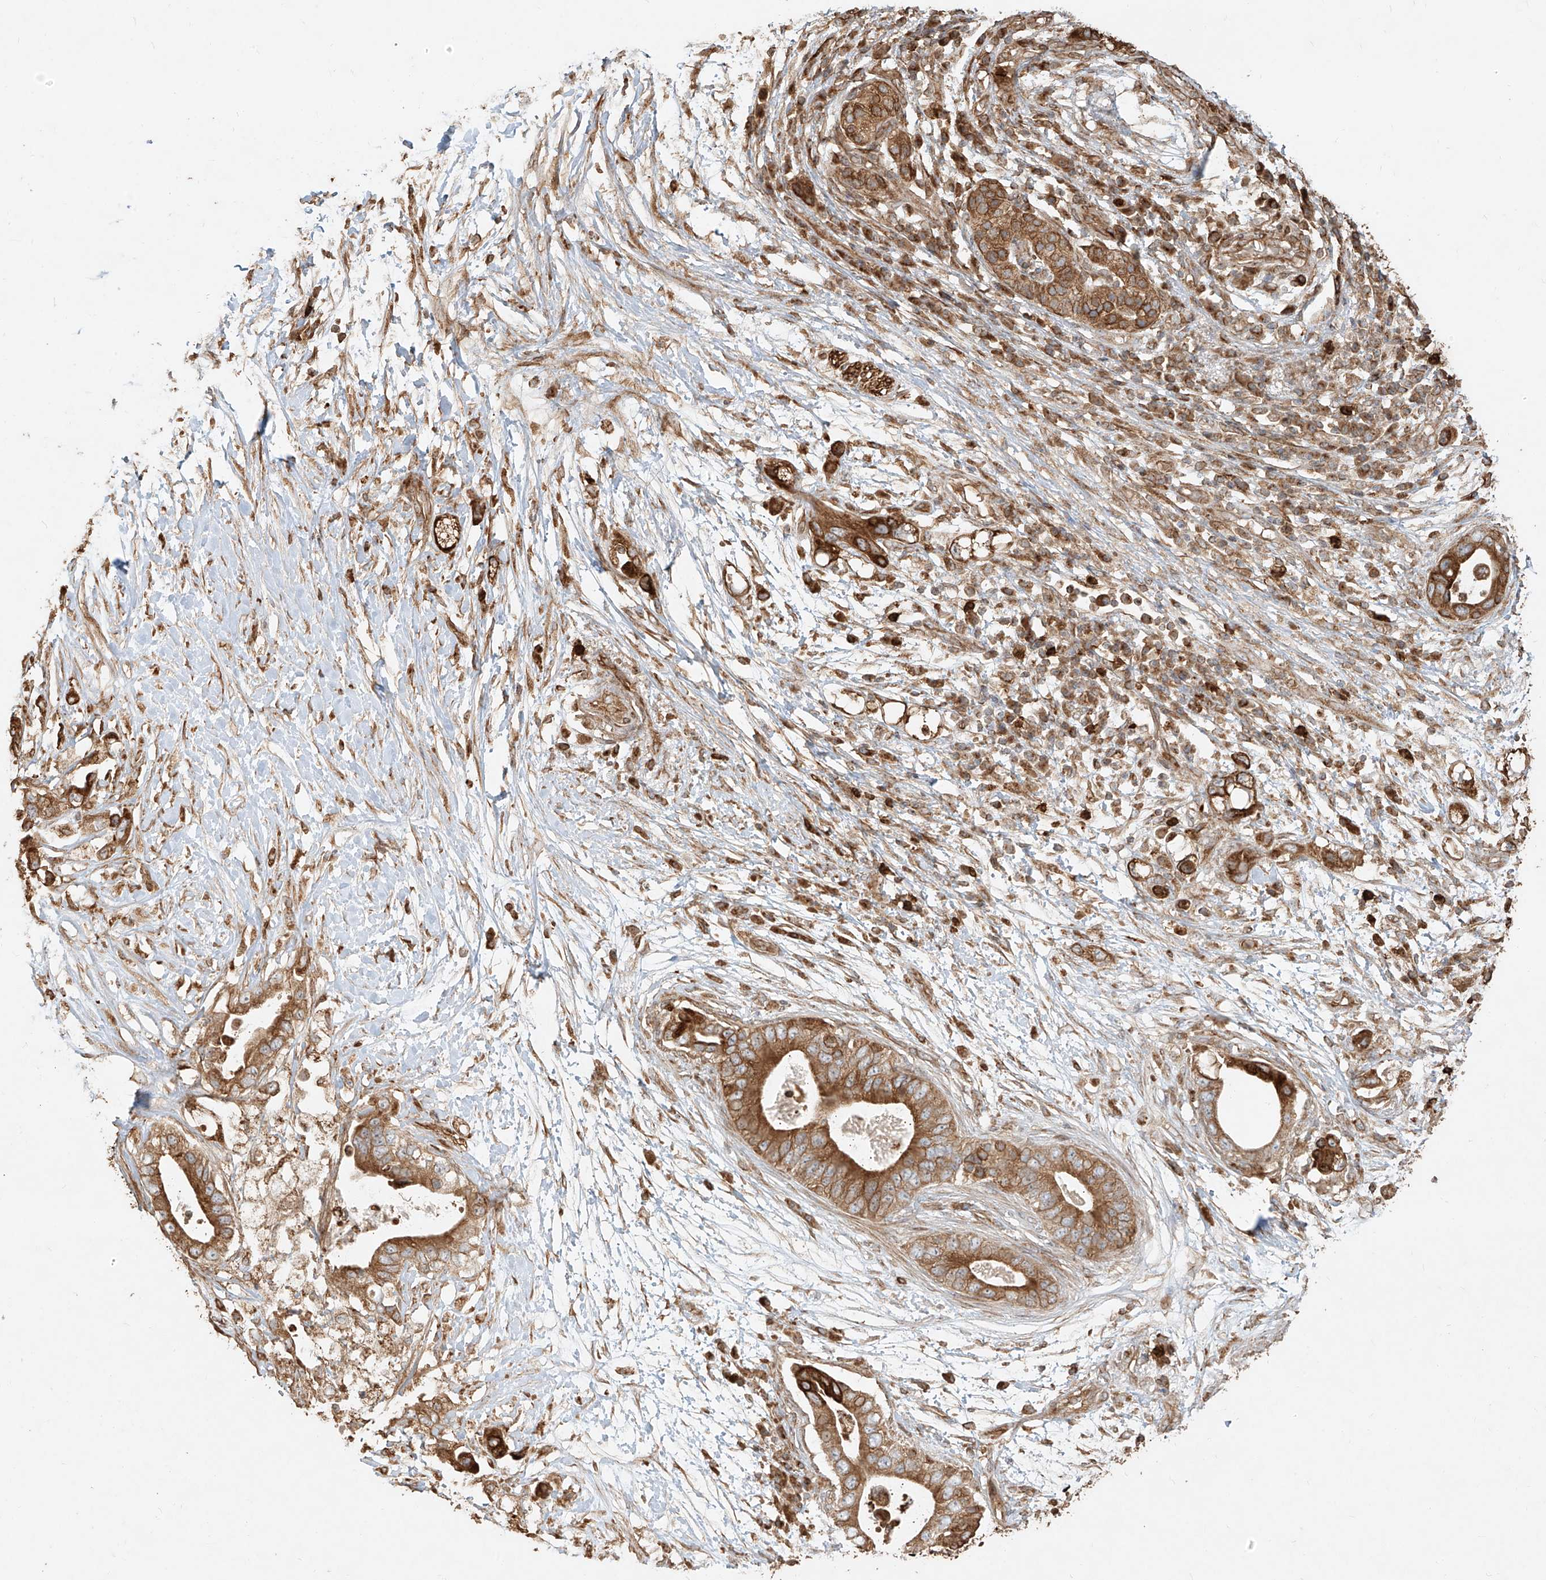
{"staining": {"intensity": "moderate", "quantity": ">75%", "location": "cytoplasmic/membranous"}, "tissue": "pancreatic cancer", "cell_type": "Tumor cells", "image_type": "cancer", "snomed": [{"axis": "morphology", "description": "Adenocarcinoma, NOS"}, {"axis": "topography", "description": "Pancreas"}], "caption": "An IHC micrograph of neoplastic tissue is shown. Protein staining in brown highlights moderate cytoplasmic/membranous positivity in adenocarcinoma (pancreatic) within tumor cells.", "gene": "EFNB1", "patient": {"sex": "male", "age": 77}}